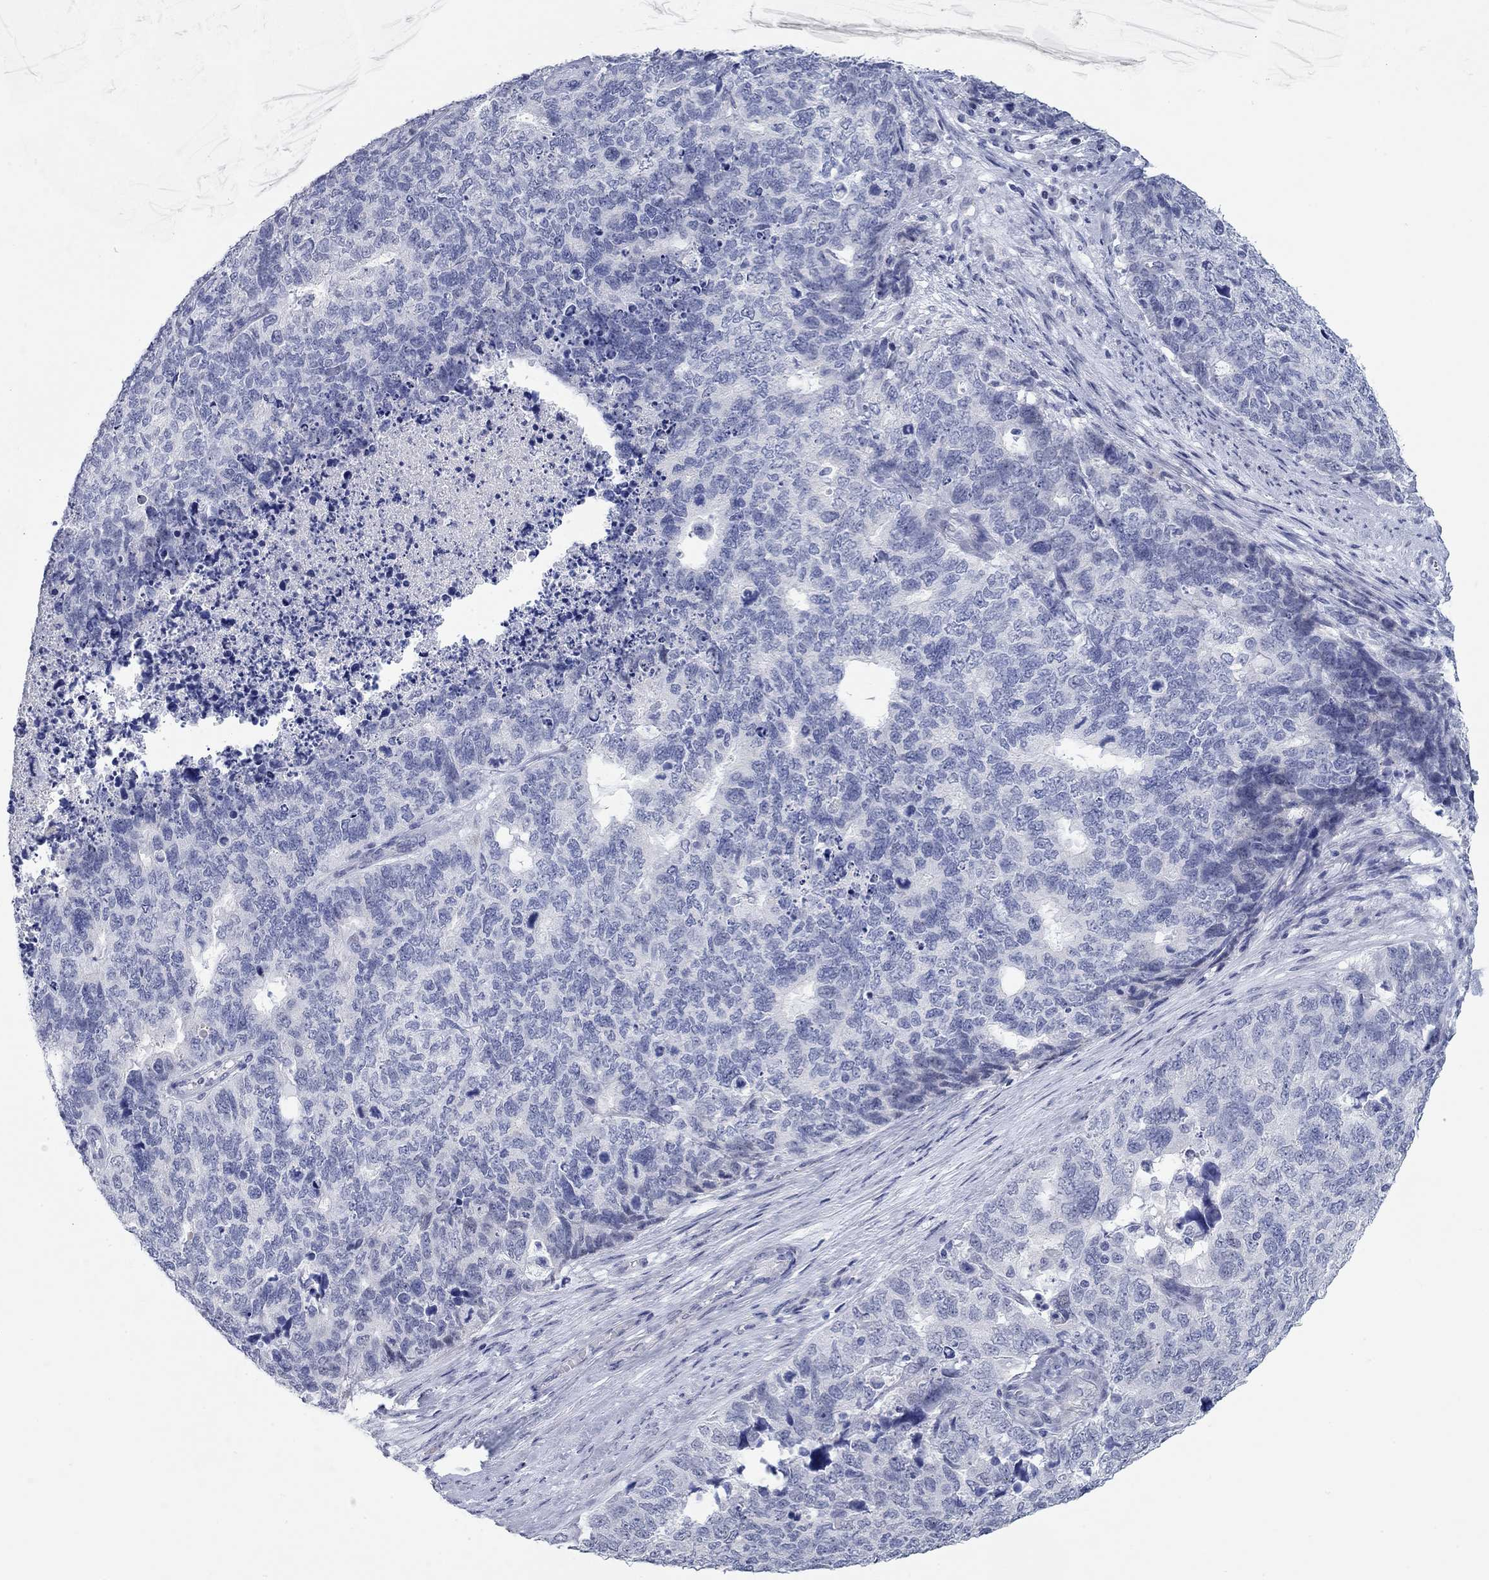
{"staining": {"intensity": "negative", "quantity": "none", "location": "none"}, "tissue": "cervical cancer", "cell_type": "Tumor cells", "image_type": "cancer", "snomed": [{"axis": "morphology", "description": "Squamous cell carcinoma, NOS"}, {"axis": "topography", "description": "Cervix"}], "caption": "Immunohistochemistry (IHC) histopathology image of squamous cell carcinoma (cervical) stained for a protein (brown), which displays no staining in tumor cells. The staining is performed using DAB brown chromogen with nuclei counter-stained in using hematoxylin.", "gene": "WASF3", "patient": {"sex": "female", "age": 63}}